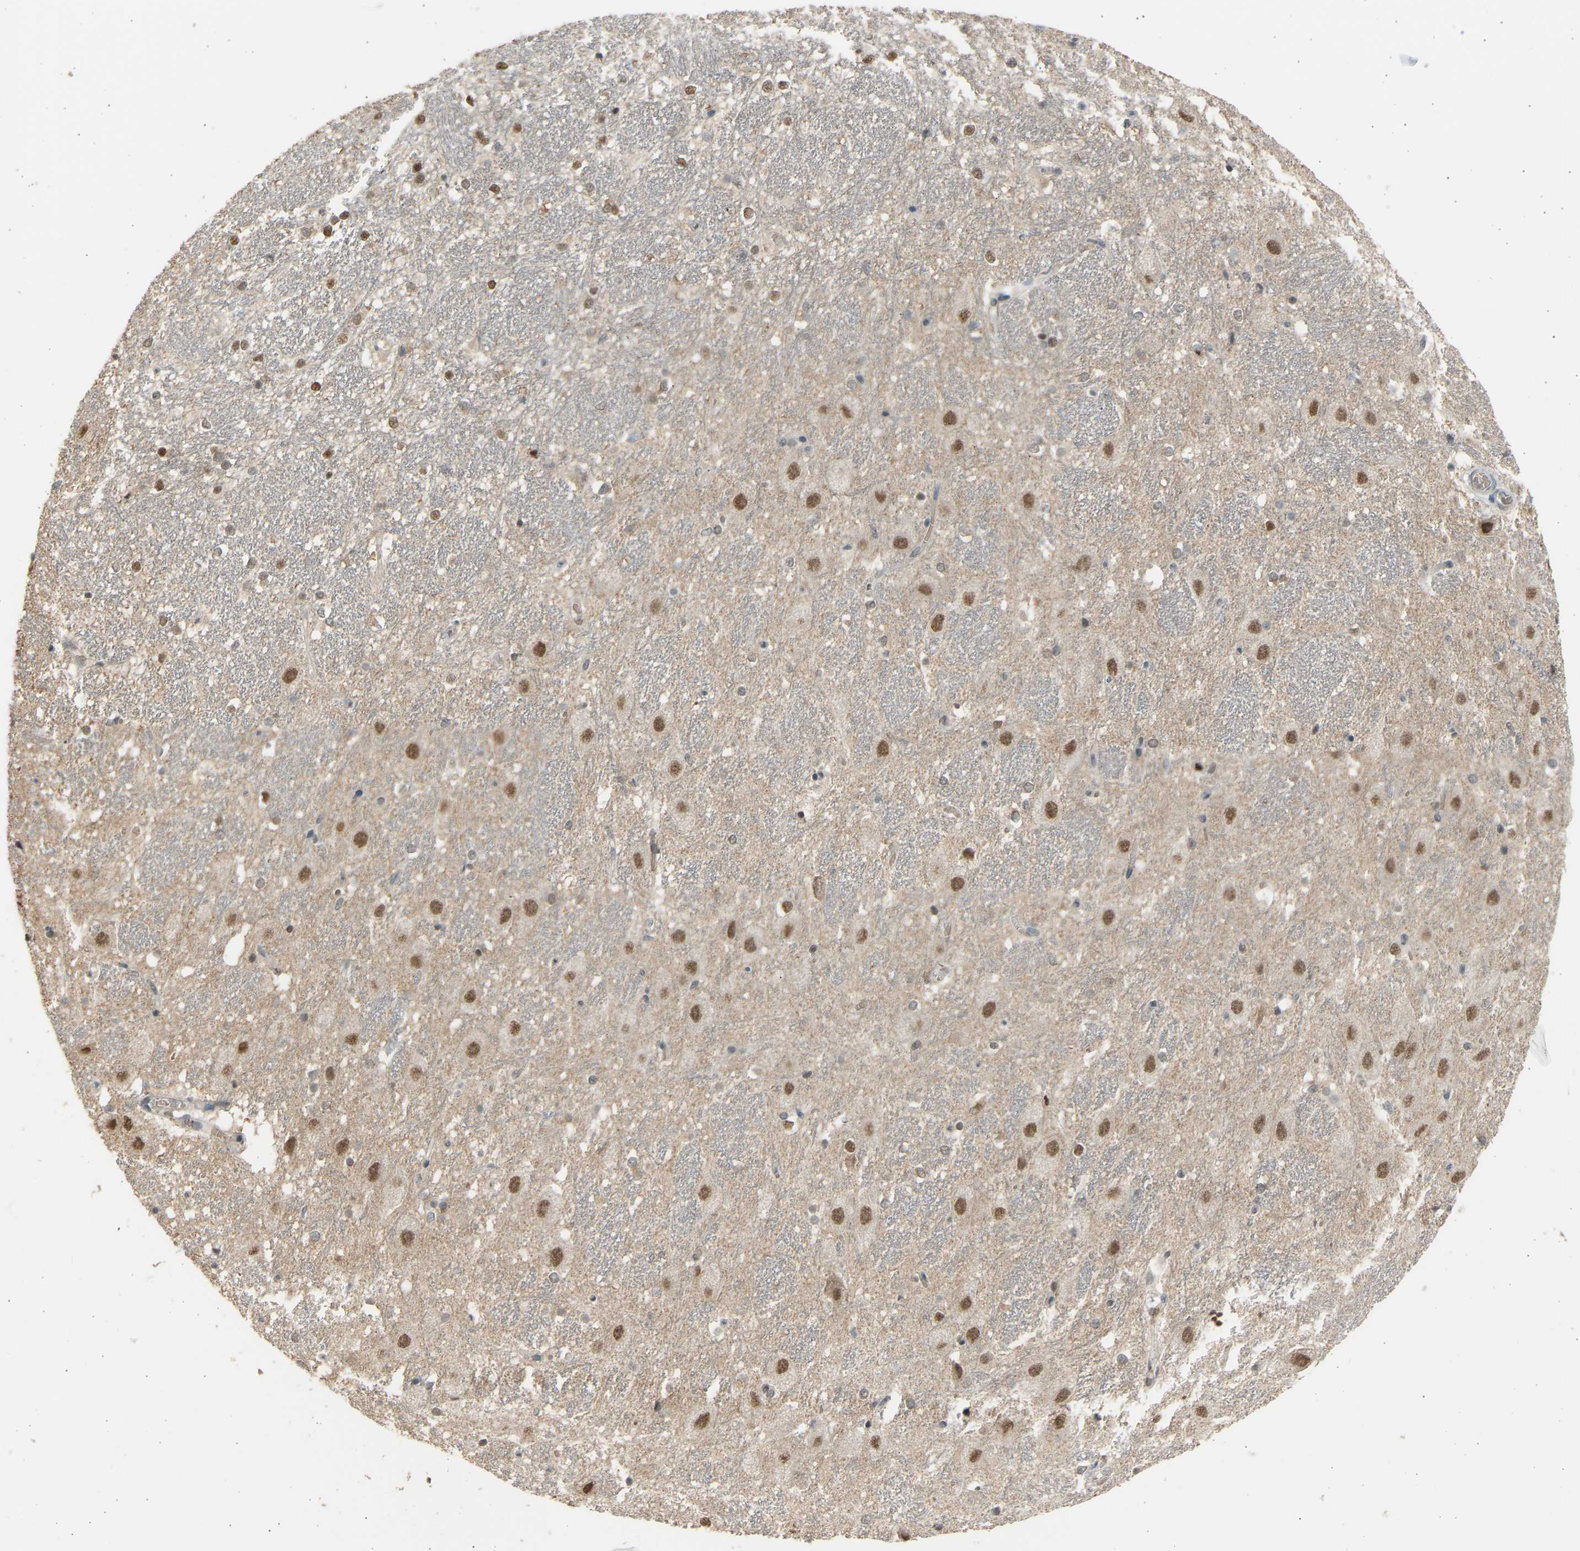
{"staining": {"intensity": "moderate", "quantity": "25%-75%", "location": "nuclear"}, "tissue": "hippocampus", "cell_type": "Glial cells", "image_type": "normal", "snomed": [{"axis": "morphology", "description": "Normal tissue, NOS"}, {"axis": "topography", "description": "Hippocampus"}], "caption": "Moderate nuclear protein positivity is appreciated in about 25%-75% of glial cells in hippocampus.", "gene": "BIRC2", "patient": {"sex": "female", "age": 19}}